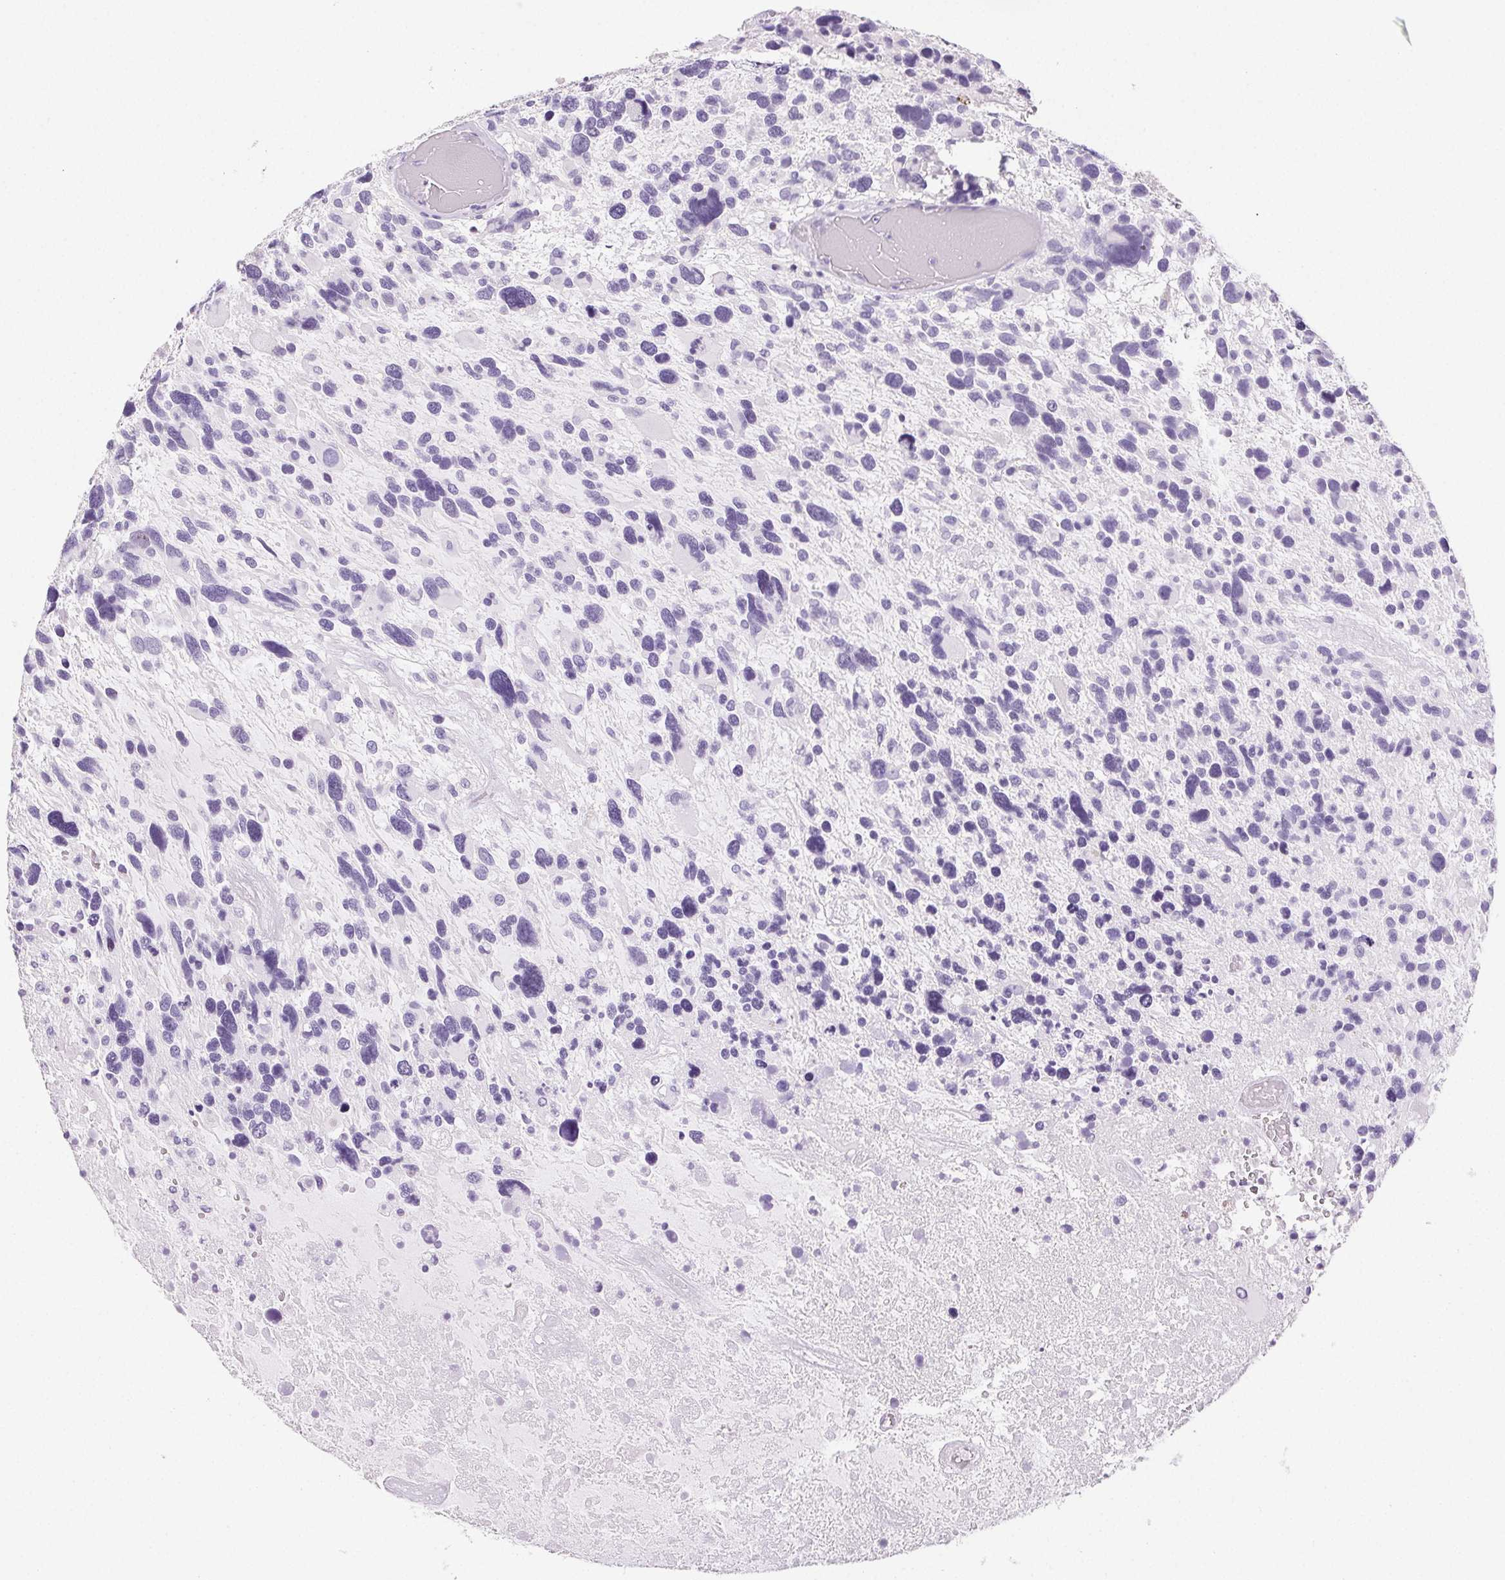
{"staining": {"intensity": "negative", "quantity": "none", "location": "none"}, "tissue": "glioma", "cell_type": "Tumor cells", "image_type": "cancer", "snomed": [{"axis": "morphology", "description": "Glioma, malignant, High grade"}, {"axis": "topography", "description": "Brain"}], "caption": "Protein analysis of malignant glioma (high-grade) exhibits no significant expression in tumor cells.", "gene": "BEND2", "patient": {"sex": "male", "age": 49}}